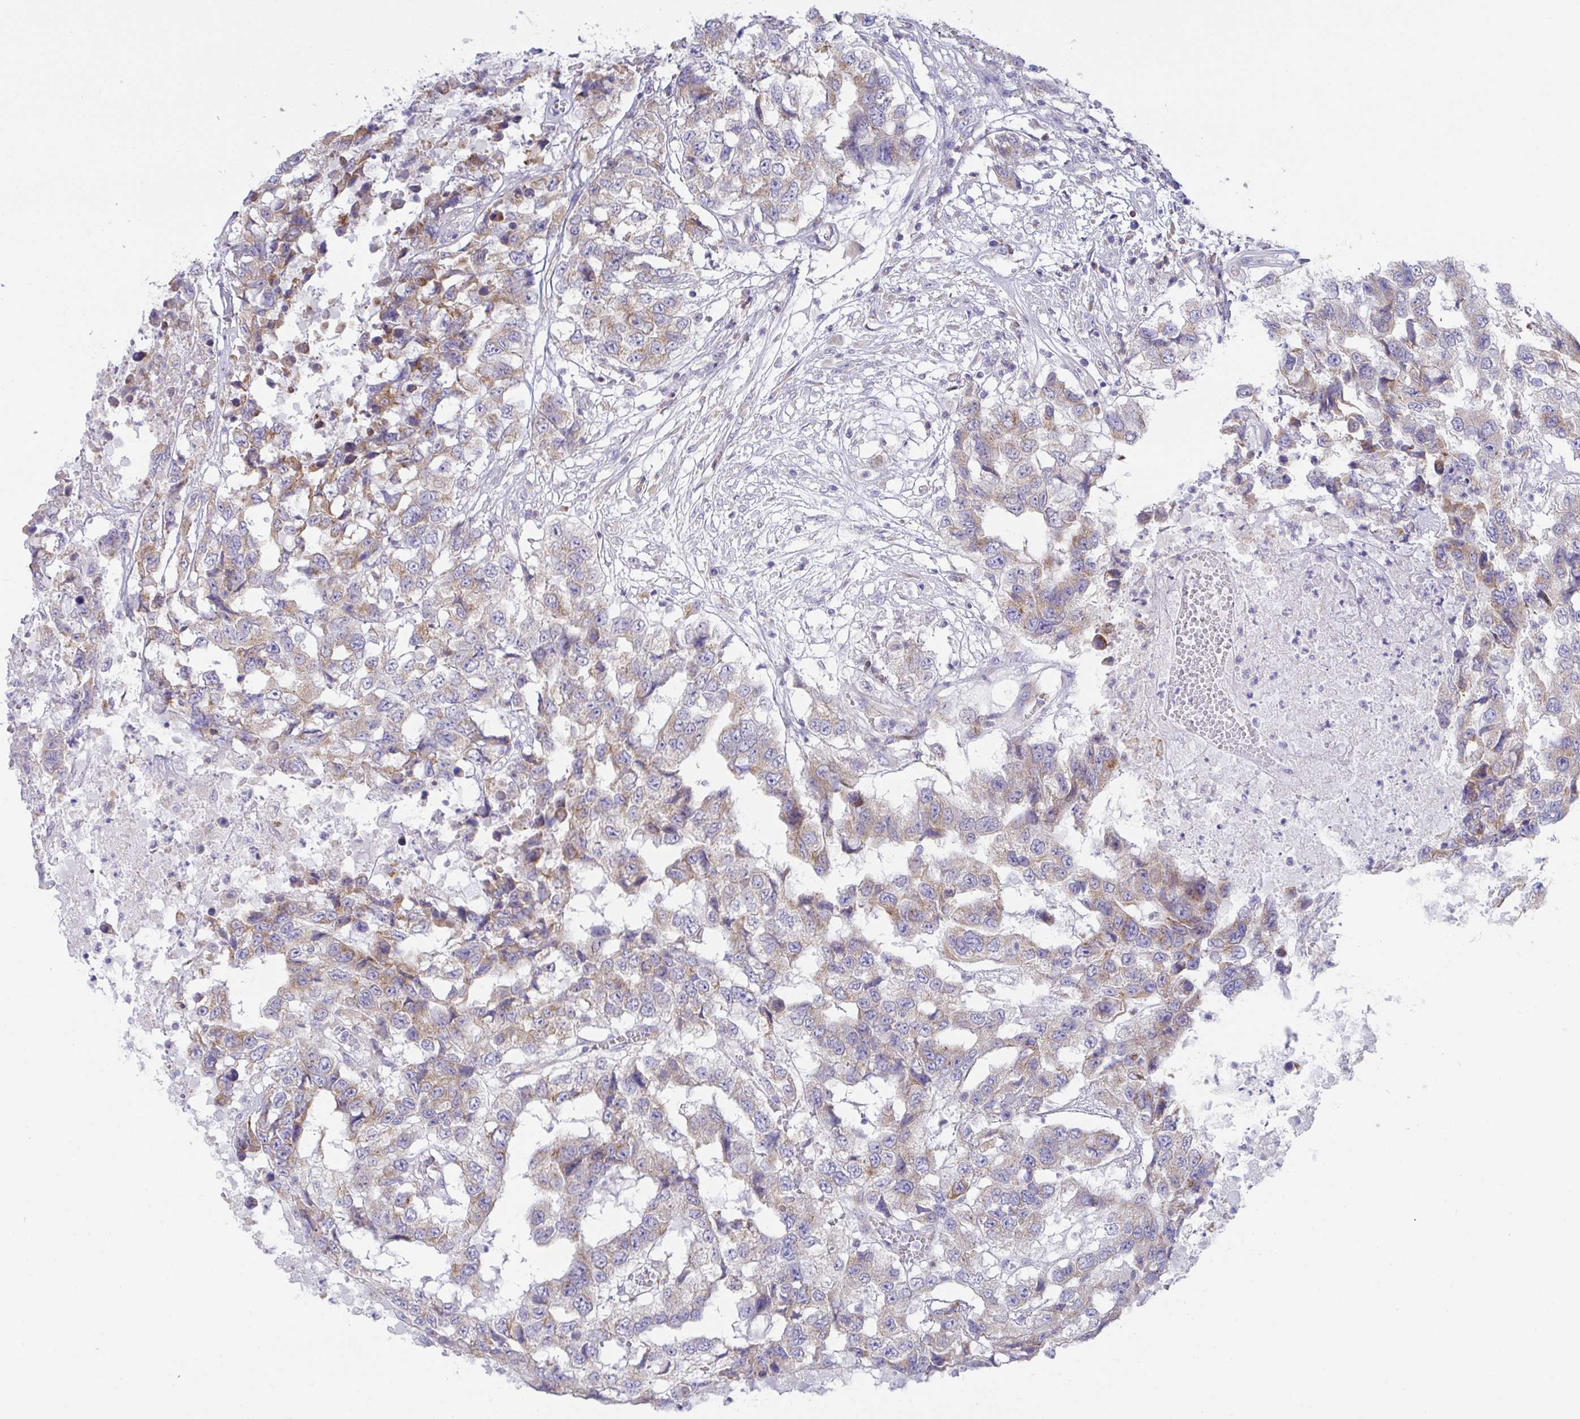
{"staining": {"intensity": "moderate", "quantity": ">75%", "location": "cytoplasmic/membranous"}, "tissue": "testis cancer", "cell_type": "Tumor cells", "image_type": "cancer", "snomed": [{"axis": "morphology", "description": "Carcinoma, Embryonal, NOS"}, {"axis": "topography", "description": "Testis"}], "caption": "Immunohistochemistry (DAB (3,3'-diaminobenzidine)) staining of testis cancer (embryonal carcinoma) reveals moderate cytoplasmic/membranous protein positivity in about >75% of tumor cells.", "gene": "MIA3", "patient": {"sex": "male", "age": 83}}